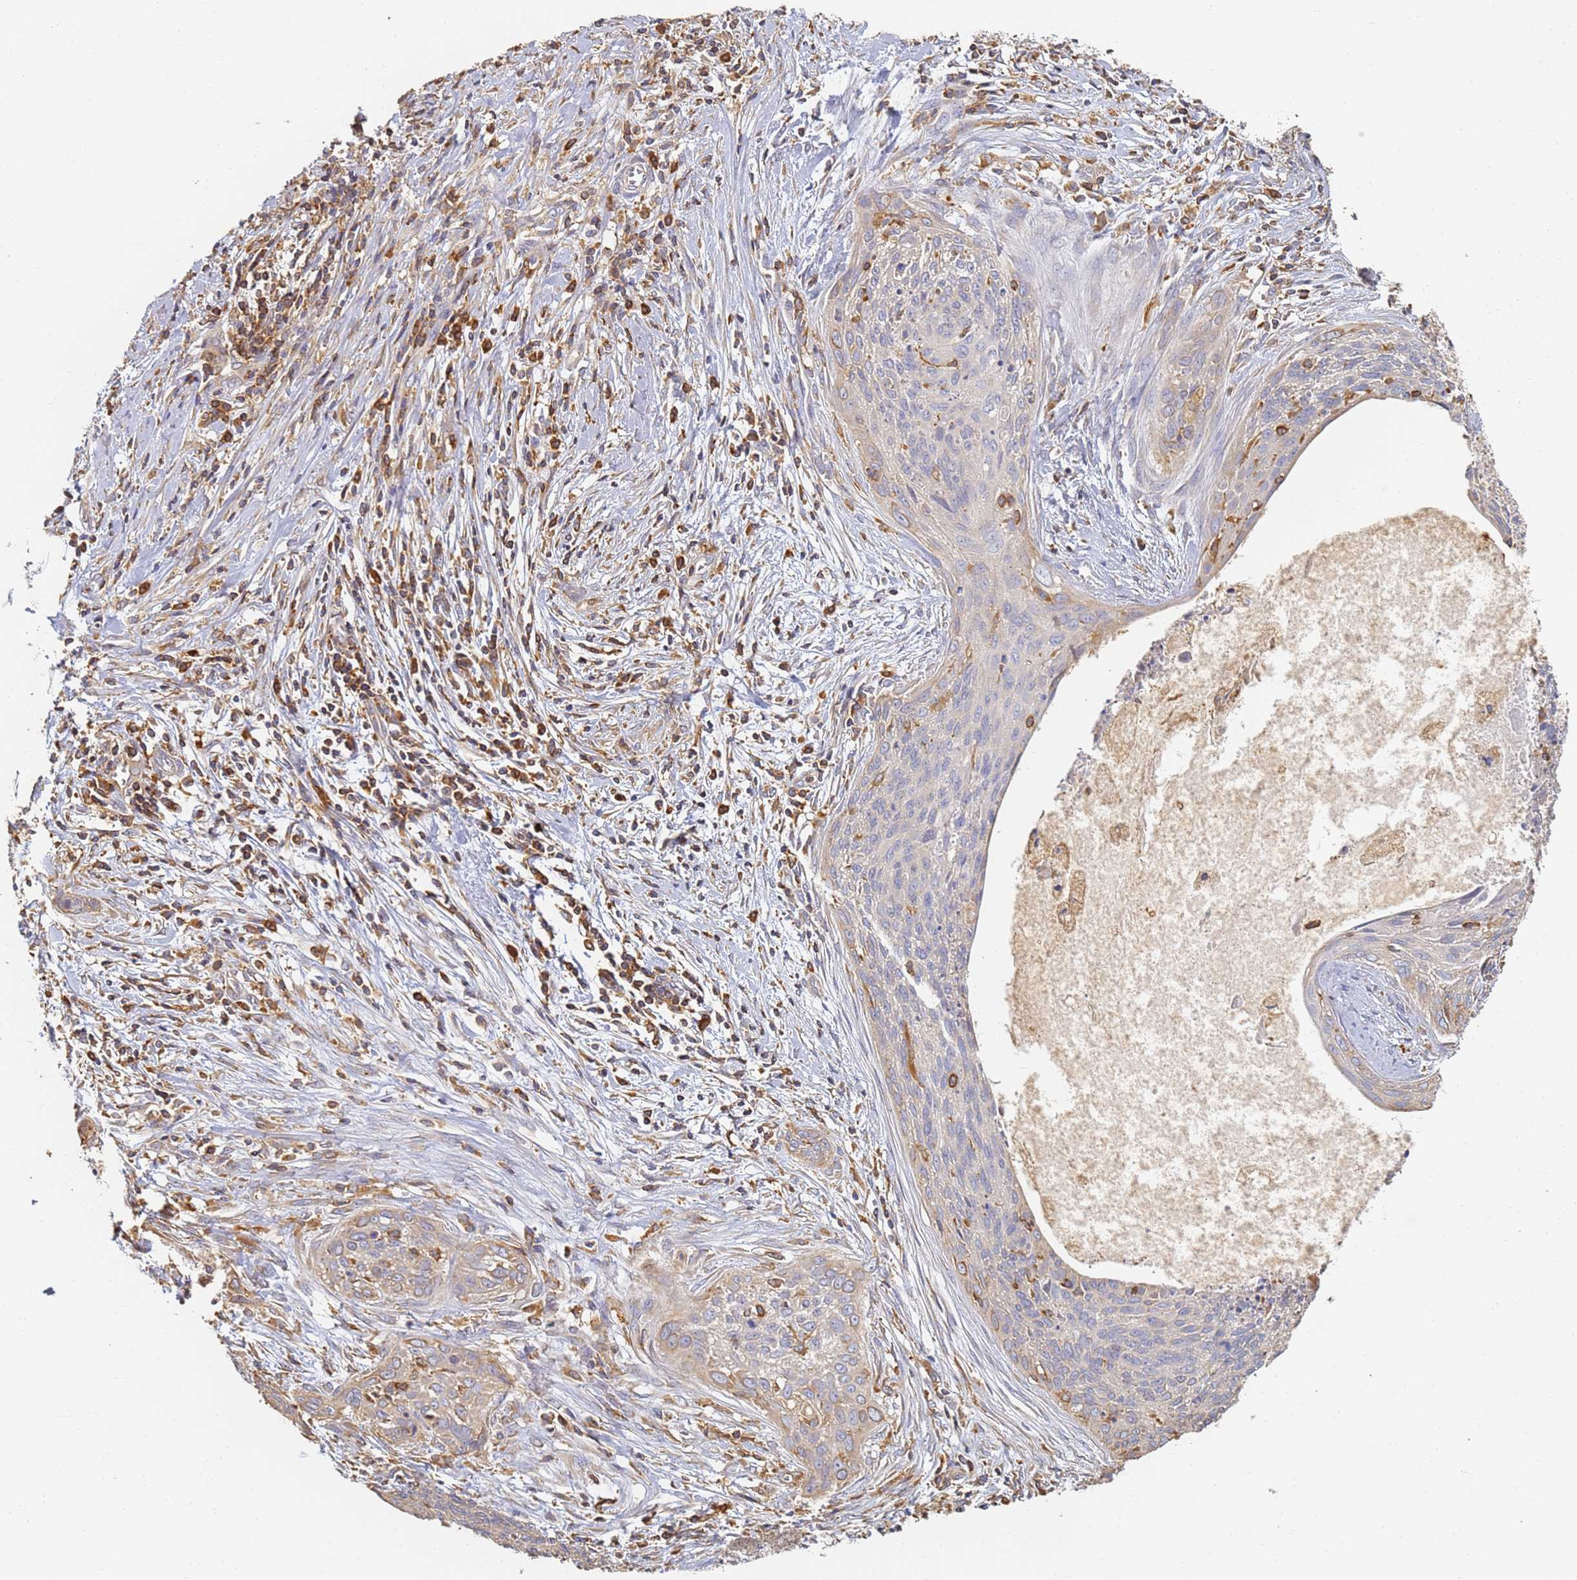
{"staining": {"intensity": "negative", "quantity": "none", "location": "none"}, "tissue": "cervical cancer", "cell_type": "Tumor cells", "image_type": "cancer", "snomed": [{"axis": "morphology", "description": "Squamous cell carcinoma, NOS"}, {"axis": "topography", "description": "Cervix"}], "caption": "Immunohistochemistry (IHC) image of neoplastic tissue: human cervical cancer stained with DAB (3,3'-diaminobenzidine) displays no significant protein positivity in tumor cells.", "gene": "BIN2", "patient": {"sex": "female", "age": 55}}